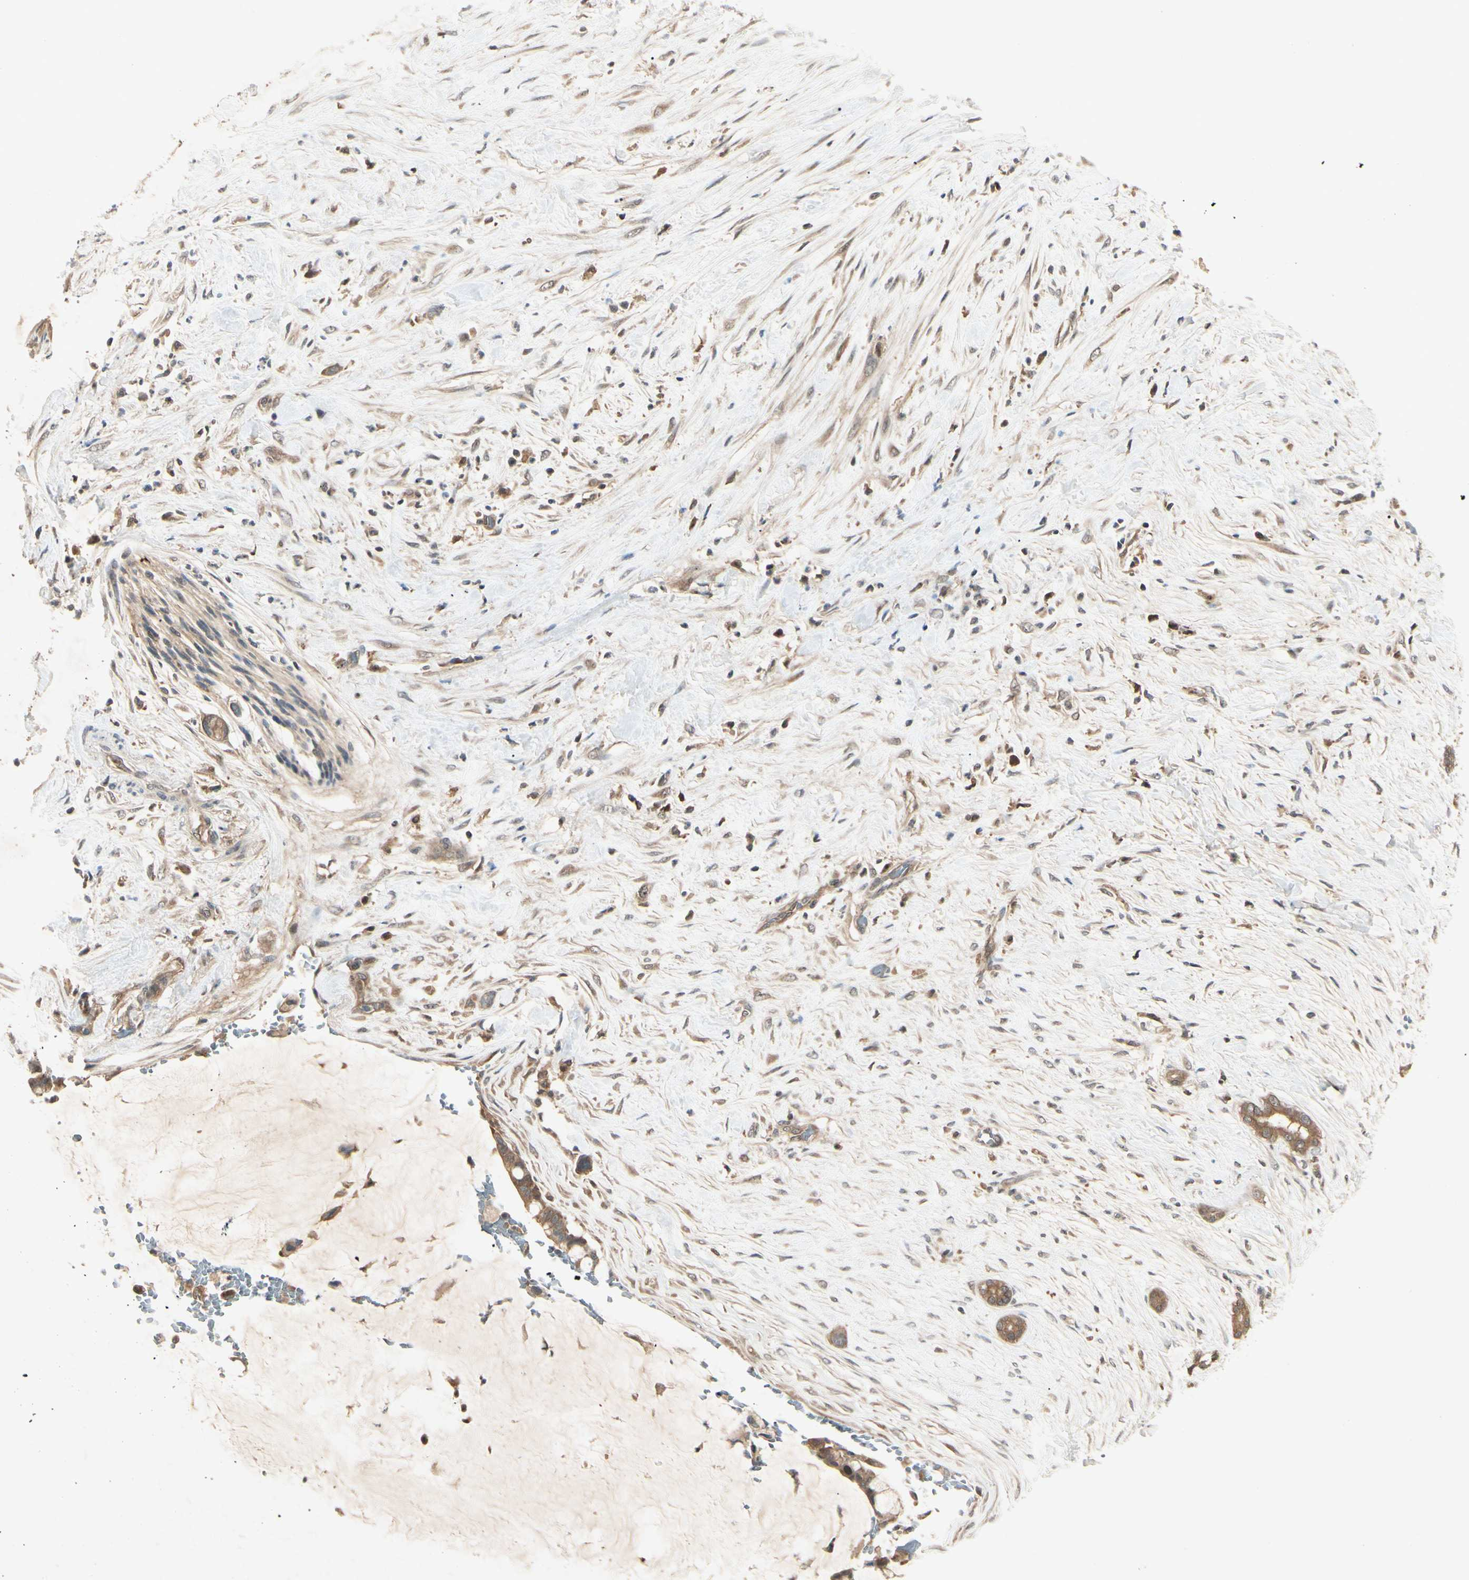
{"staining": {"intensity": "moderate", "quantity": ">75%", "location": "cytoplasmic/membranous"}, "tissue": "pancreatic cancer", "cell_type": "Tumor cells", "image_type": "cancer", "snomed": [{"axis": "morphology", "description": "Adenocarcinoma, NOS"}, {"axis": "topography", "description": "Pancreas"}], "caption": "High-magnification brightfield microscopy of pancreatic adenocarcinoma stained with DAB (3,3'-diaminobenzidine) (brown) and counterstained with hematoxylin (blue). tumor cells exhibit moderate cytoplasmic/membranous staining is appreciated in approximately>75% of cells.", "gene": "RNF14", "patient": {"sex": "male", "age": 41}}